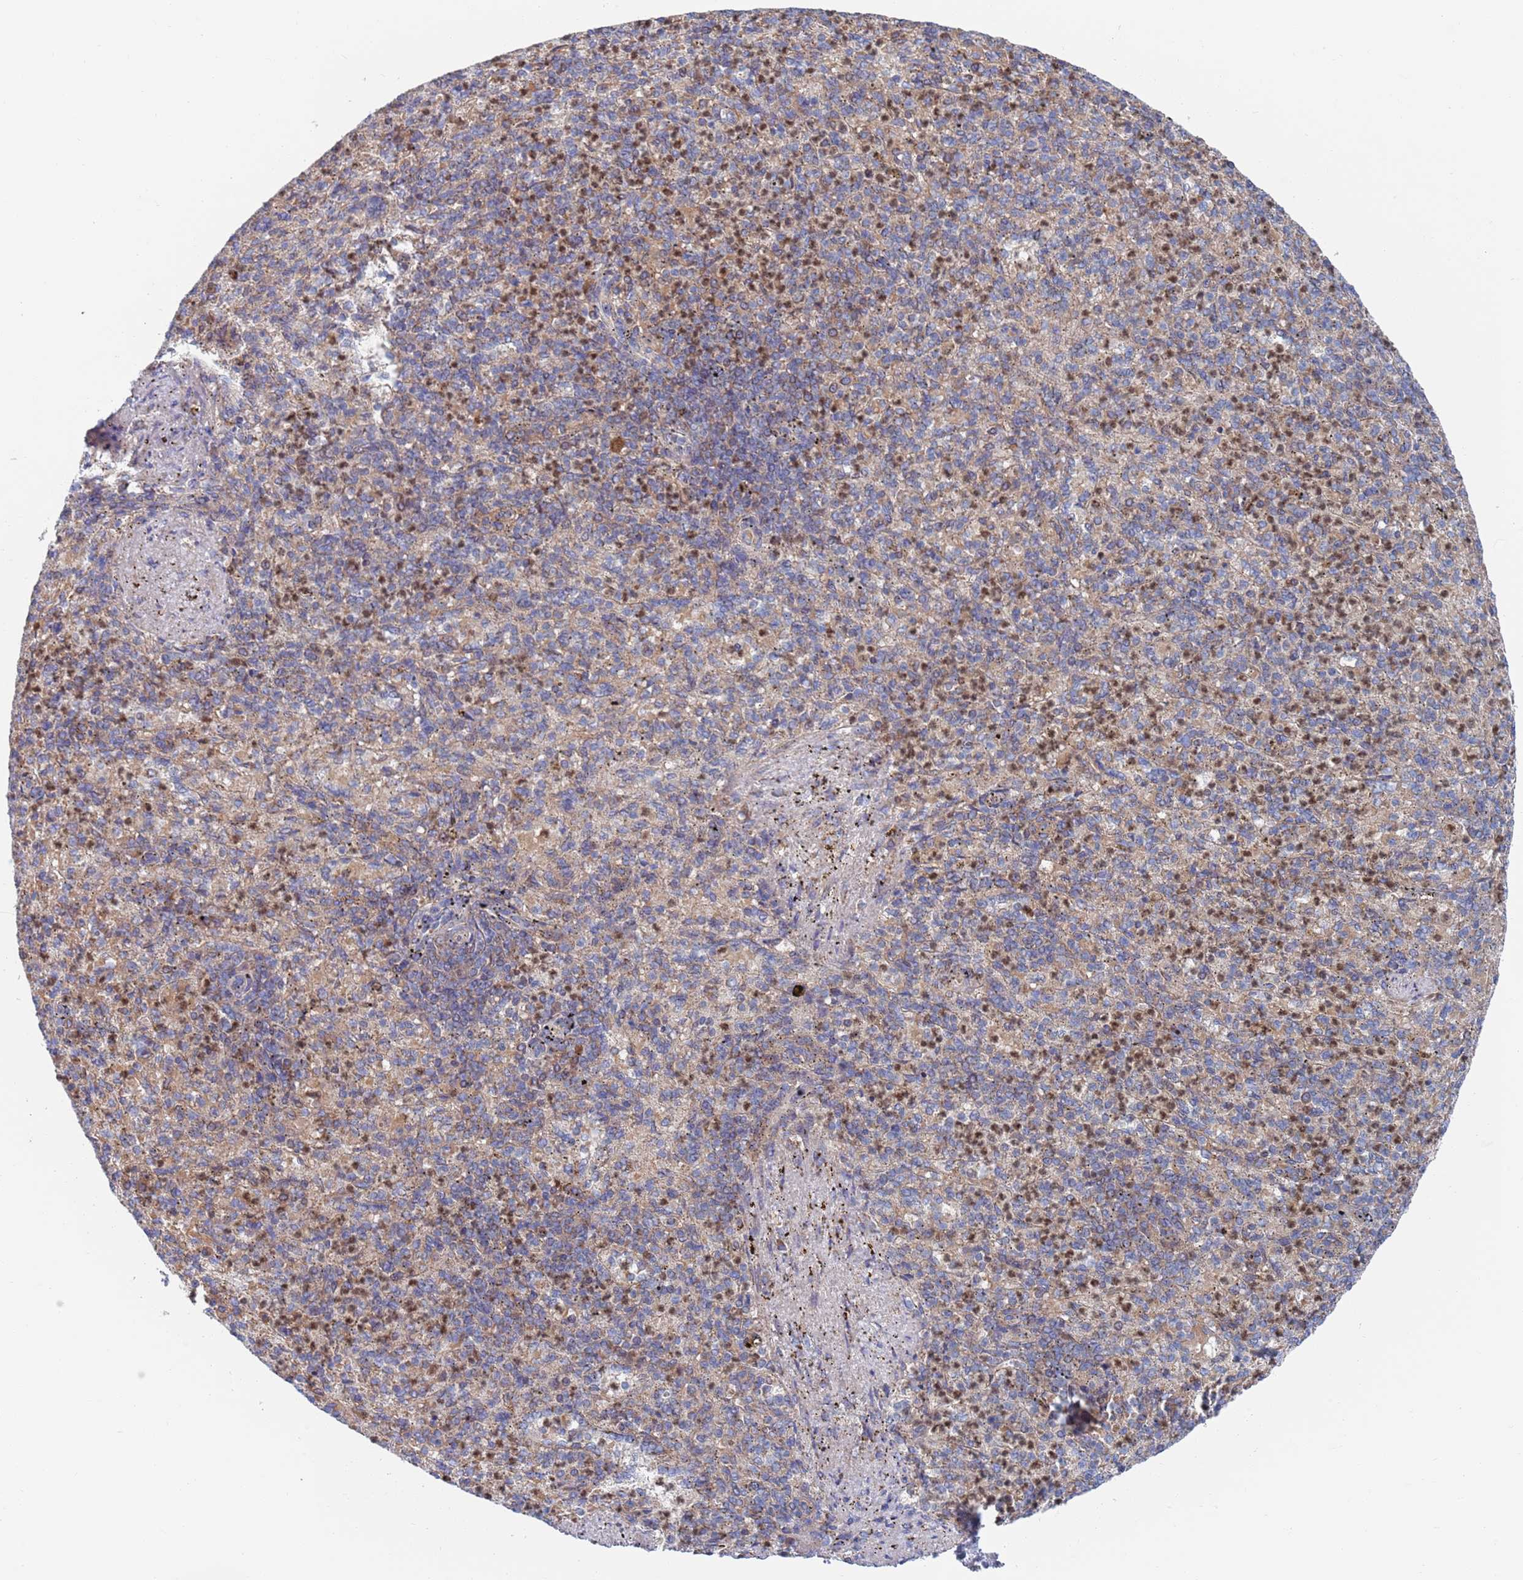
{"staining": {"intensity": "moderate", "quantity": "<25%", "location": "cytoplasmic/membranous"}, "tissue": "spleen", "cell_type": "Cells in red pulp", "image_type": "normal", "snomed": [{"axis": "morphology", "description": "Normal tissue, NOS"}, {"axis": "topography", "description": "Spleen"}], "caption": "Moderate cytoplasmic/membranous protein expression is appreciated in about <25% of cells in red pulp in spleen.", "gene": "CHCHD6", "patient": {"sex": "female", "age": 74}}